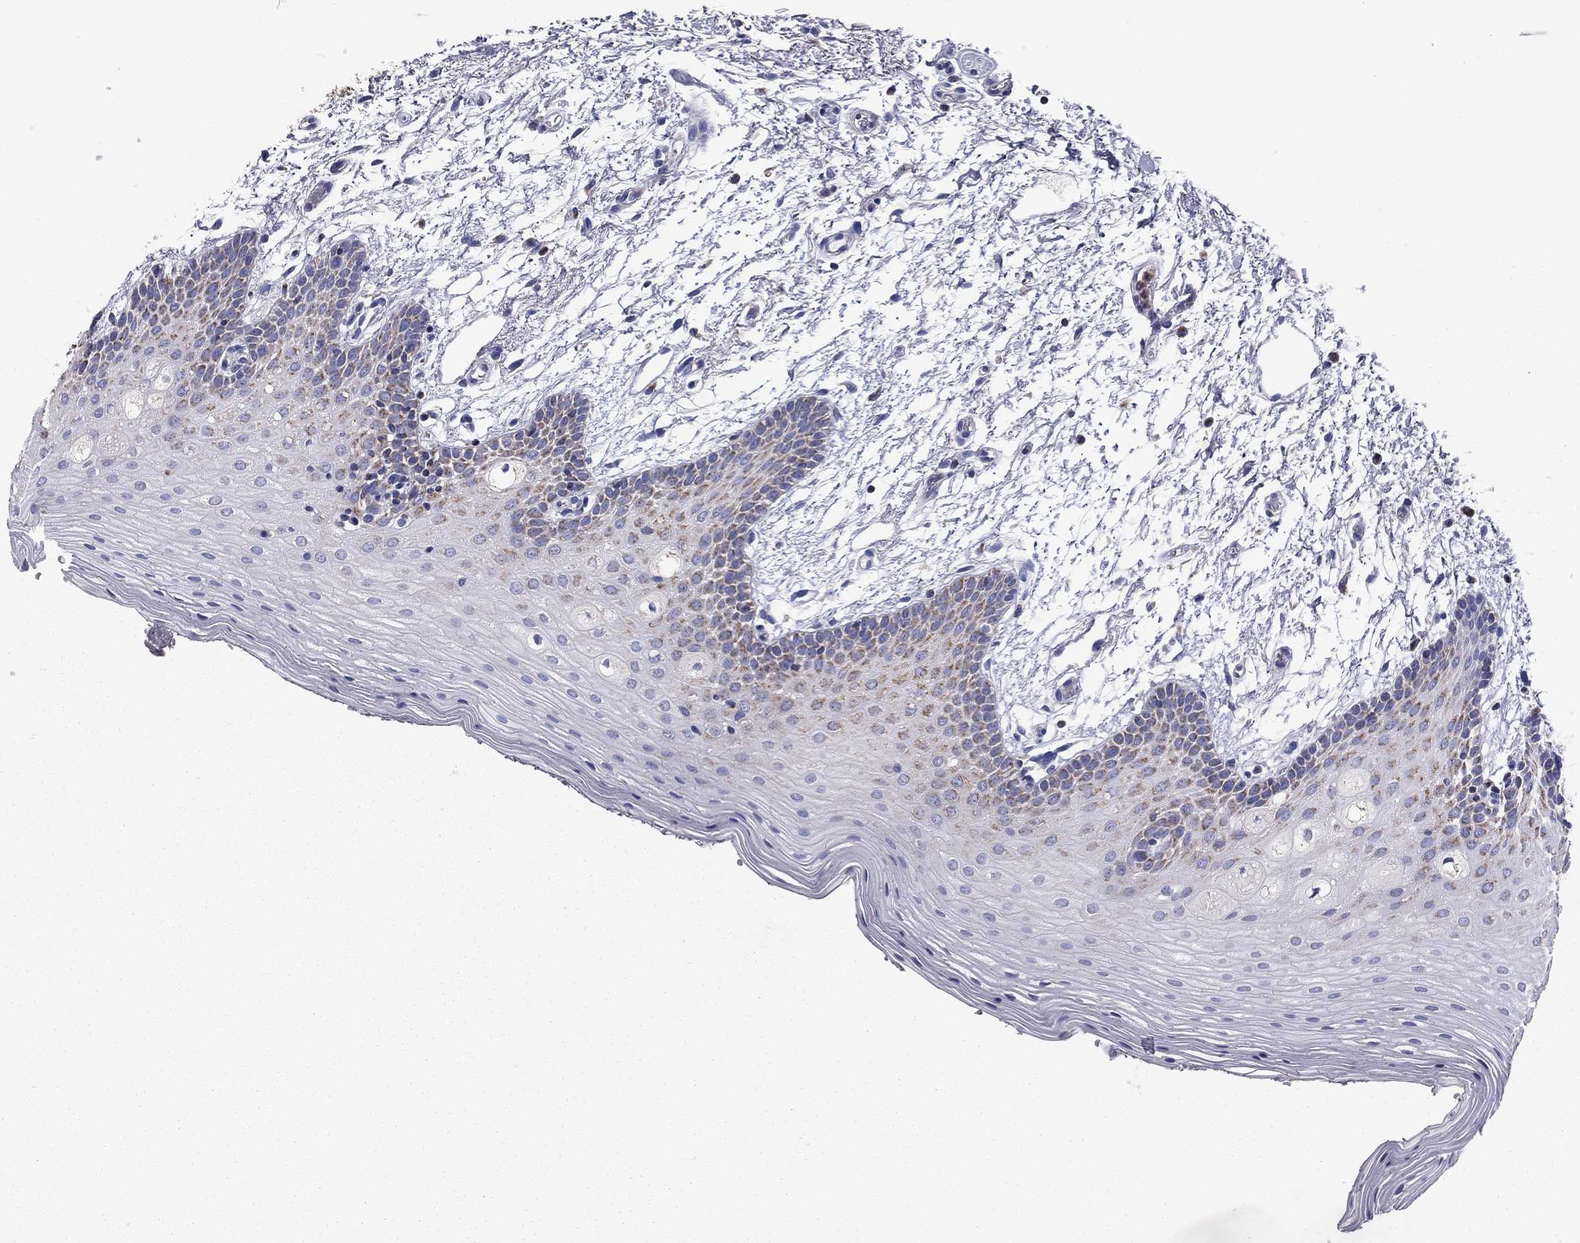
{"staining": {"intensity": "negative", "quantity": "none", "location": "none"}, "tissue": "oral mucosa", "cell_type": "Squamous epithelial cells", "image_type": "normal", "snomed": [{"axis": "morphology", "description": "Normal tissue, NOS"}, {"axis": "topography", "description": "Oral tissue"}, {"axis": "topography", "description": "Tounge, NOS"}], "caption": "This is an immunohistochemistry (IHC) histopathology image of normal human oral mucosa. There is no positivity in squamous epithelial cells.", "gene": "NDUFA4L2", "patient": {"sex": "female", "age": 86}}